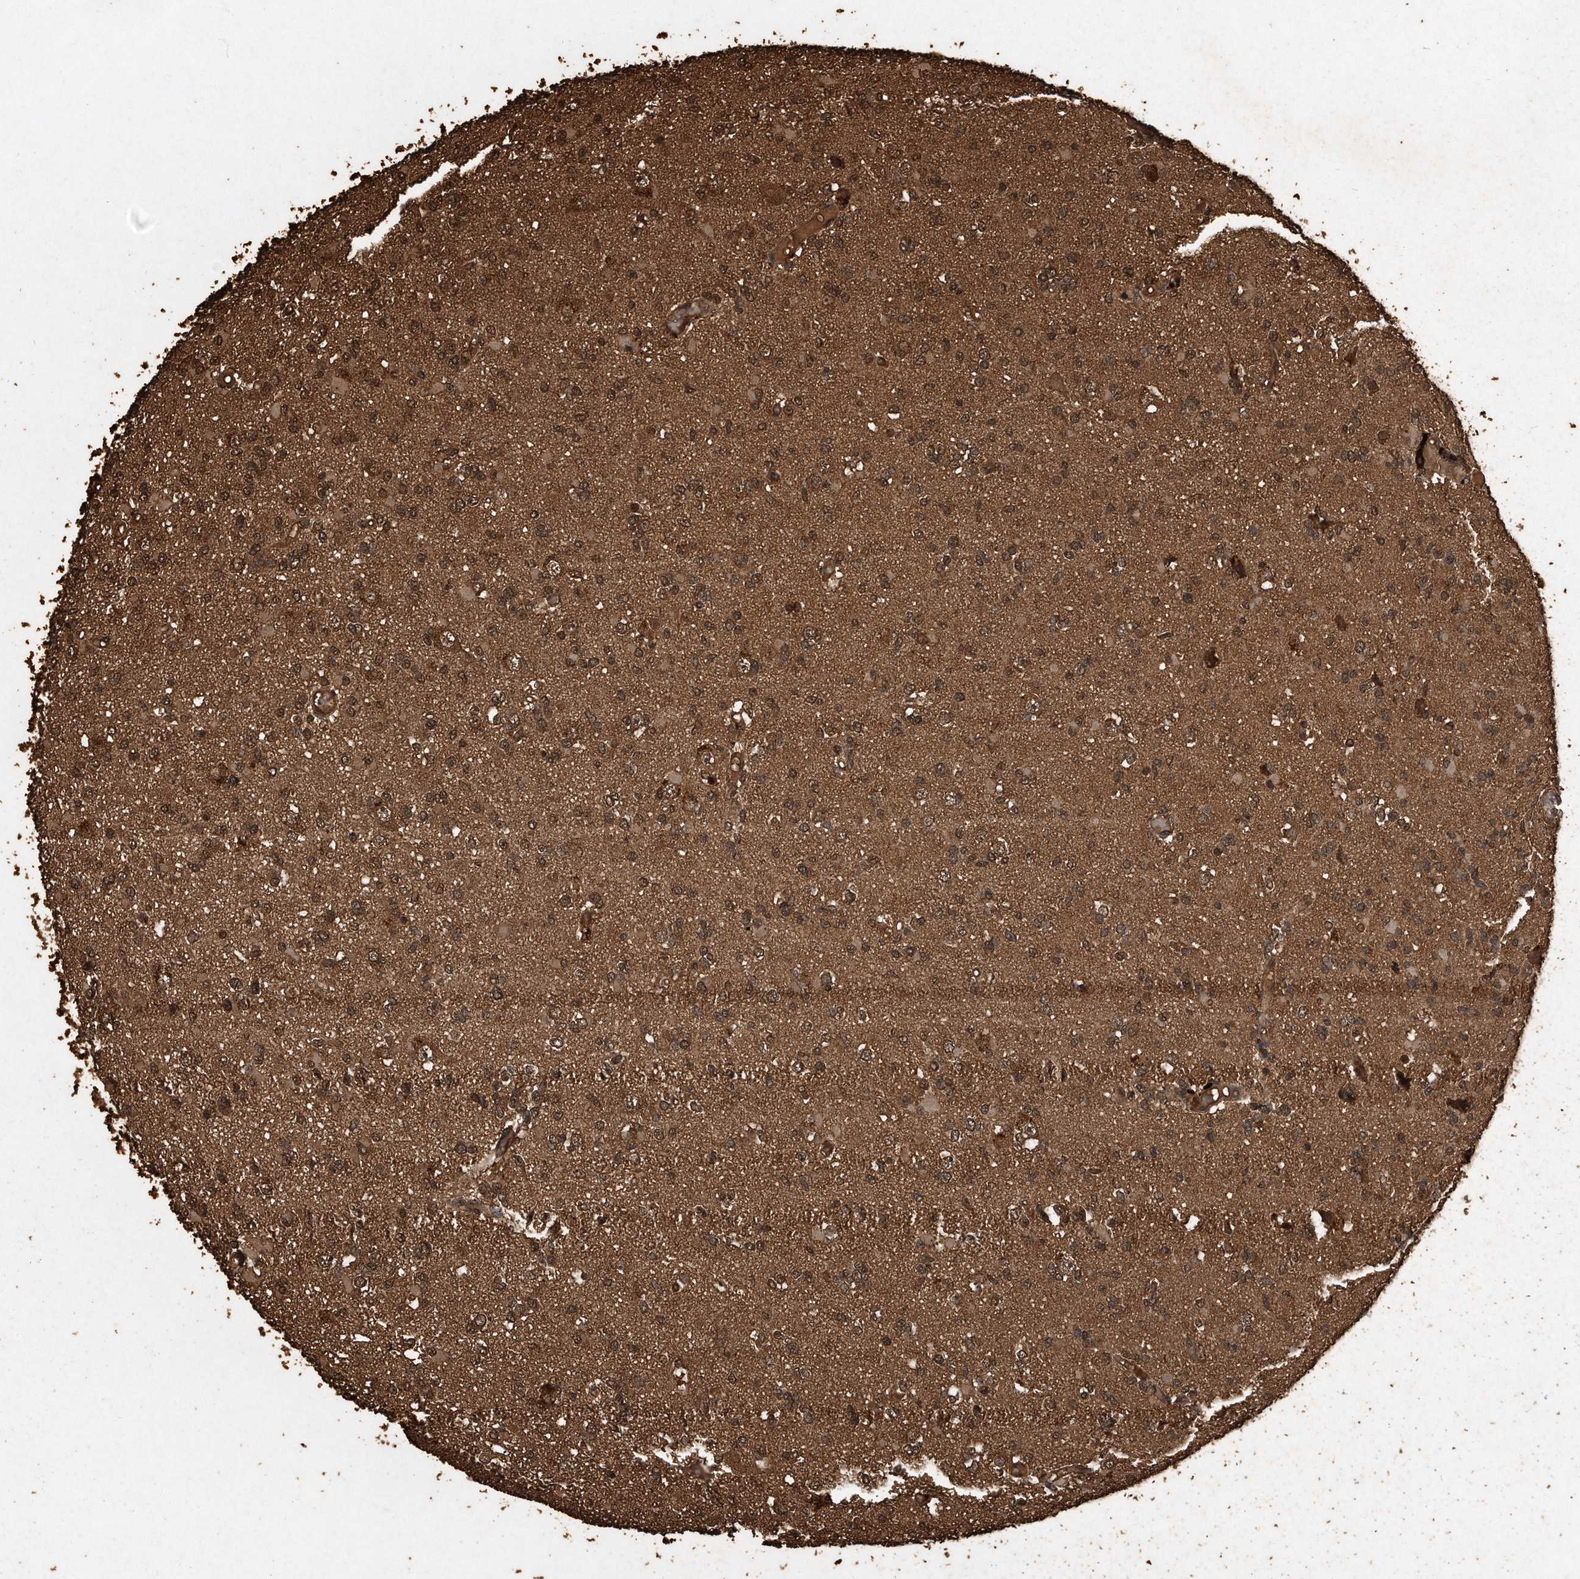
{"staining": {"intensity": "moderate", "quantity": ">75%", "location": "cytoplasmic/membranous,nuclear"}, "tissue": "glioma", "cell_type": "Tumor cells", "image_type": "cancer", "snomed": [{"axis": "morphology", "description": "Glioma, malignant, Low grade"}, {"axis": "topography", "description": "Brain"}], "caption": "Malignant low-grade glioma tissue demonstrates moderate cytoplasmic/membranous and nuclear expression in about >75% of tumor cells, visualized by immunohistochemistry. (DAB = brown stain, brightfield microscopy at high magnification).", "gene": "CFLAR", "patient": {"sex": "female", "age": 22}}